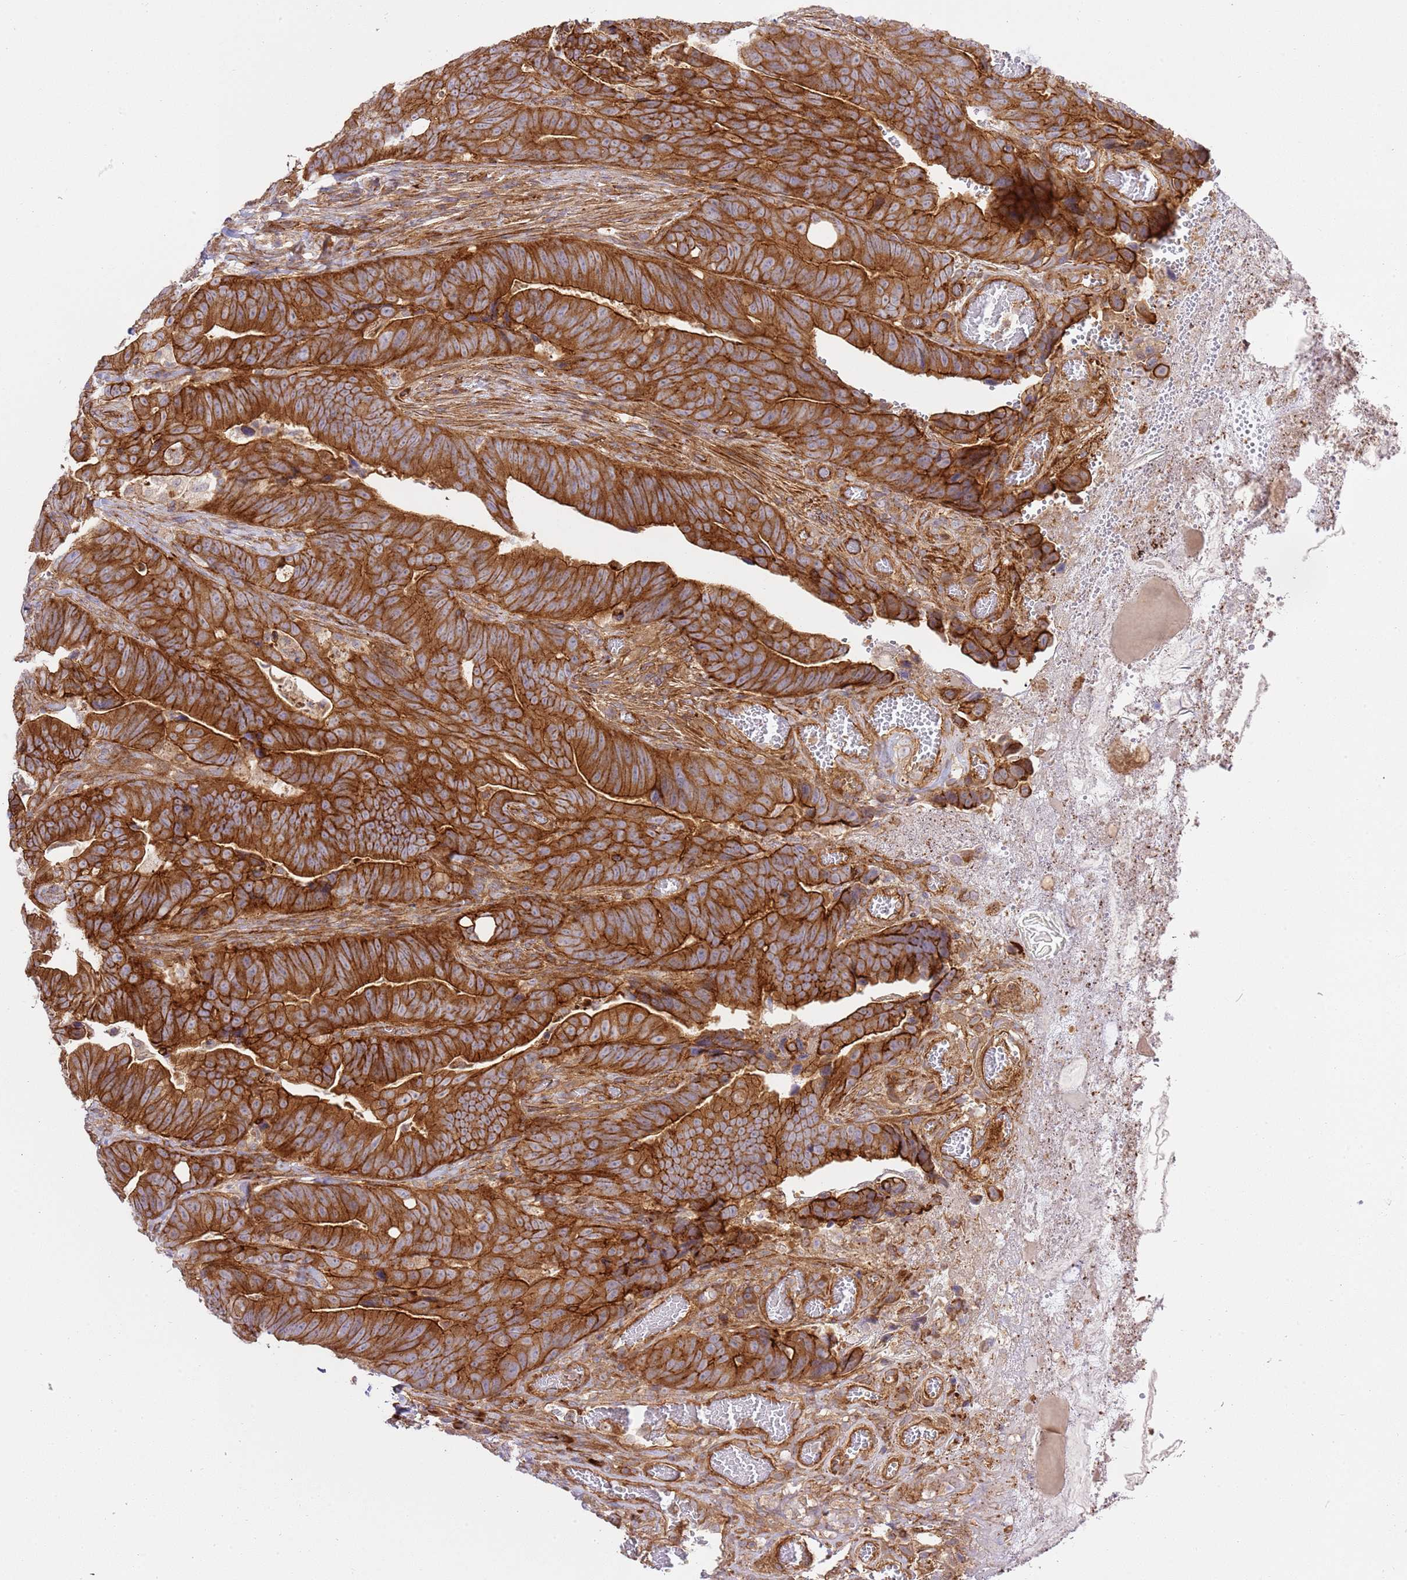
{"staining": {"intensity": "strong", "quantity": ">75%", "location": "cytoplasmic/membranous"}, "tissue": "colorectal cancer", "cell_type": "Tumor cells", "image_type": "cancer", "snomed": [{"axis": "morphology", "description": "Adenocarcinoma, NOS"}, {"axis": "topography", "description": "Colon"}], "caption": "An image showing strong cytoplasmic/membranous positivity in approximately >75% of tumor cells in adenocarcinoma (colorectal), as visualized by brown immunohistochemical staining.", "gene": "EFCAB8", "patient": {"sex": "female", "age": 82}}